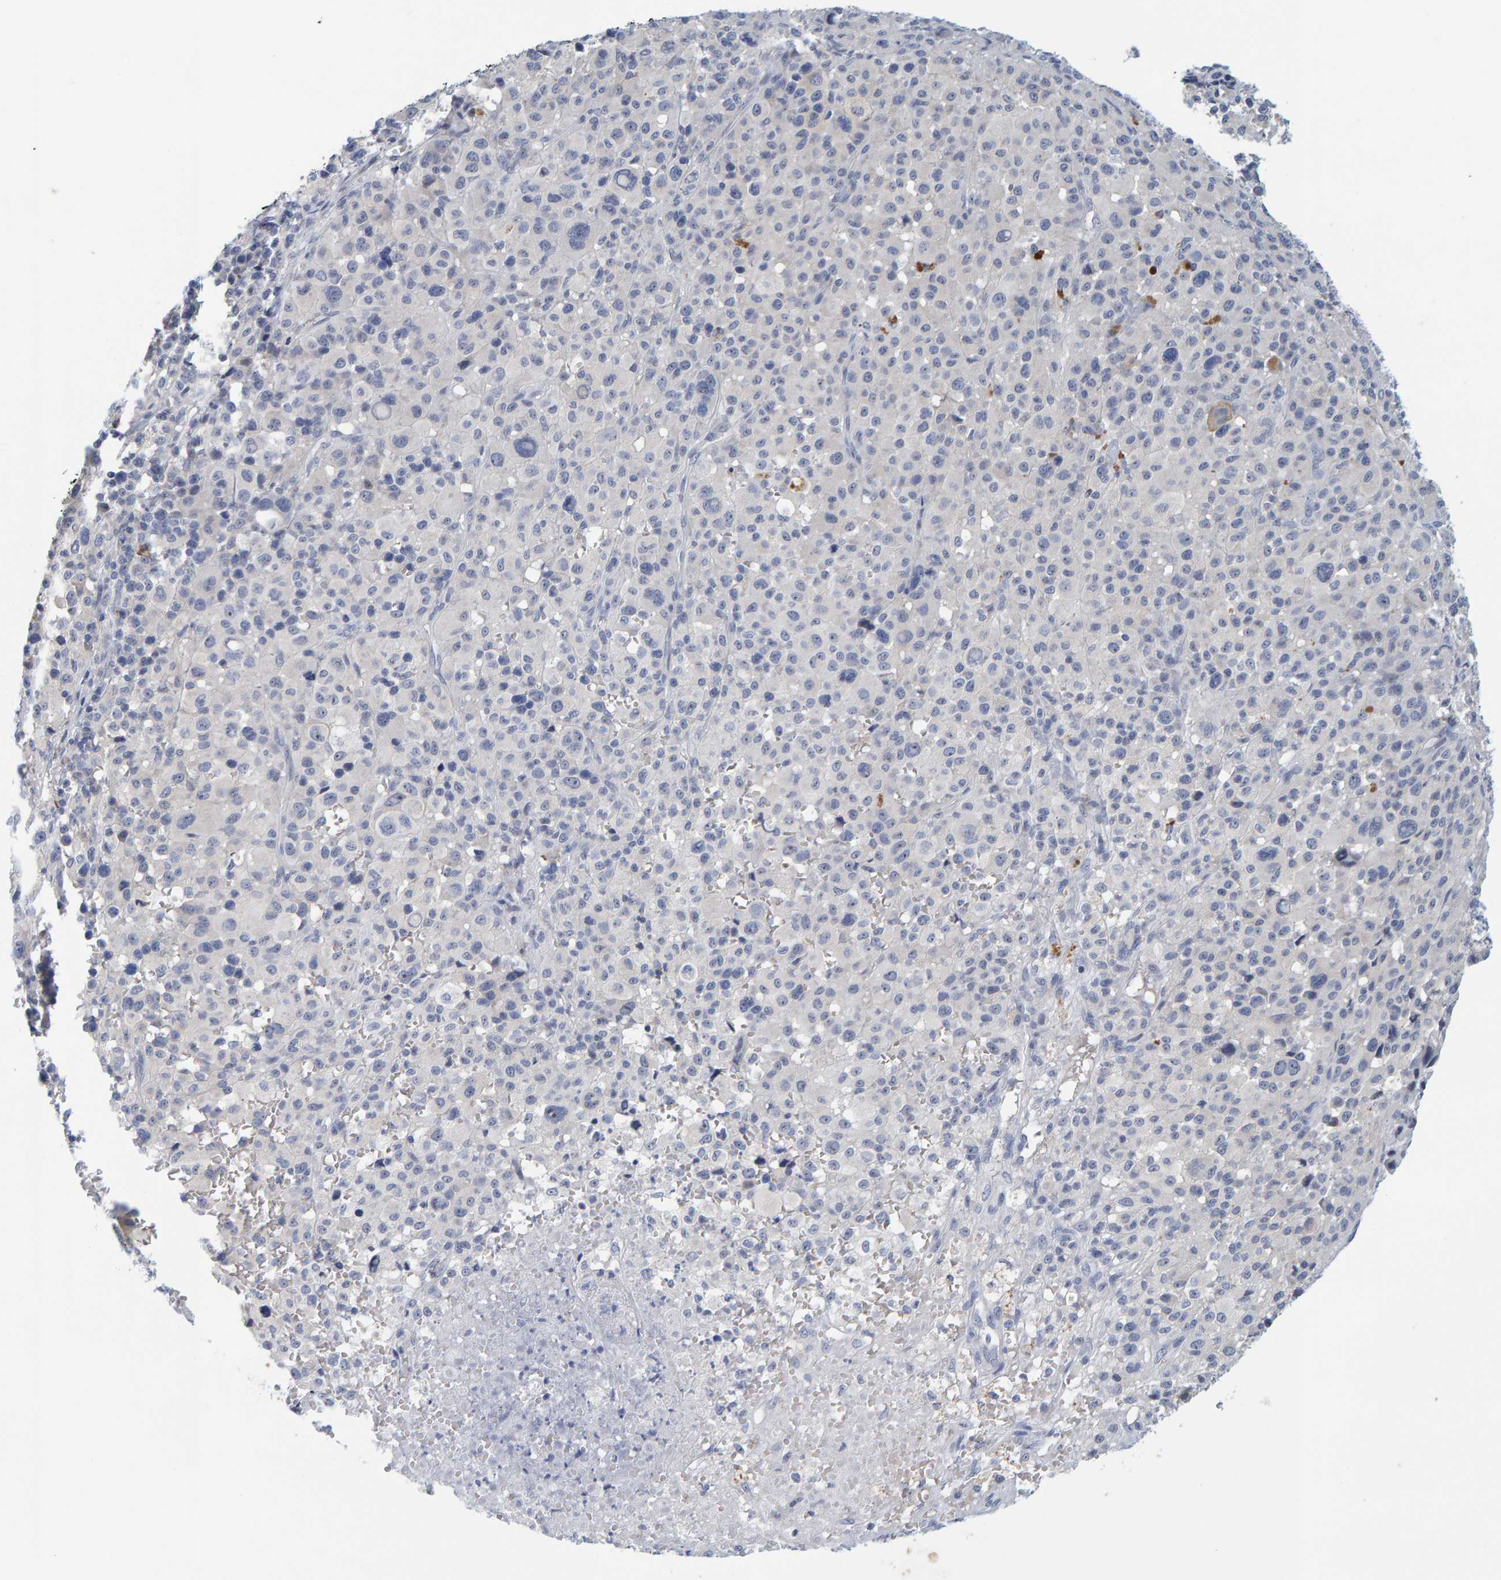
{"staining": {"intensity": "negative", "quantity": "none", "location": "none"}, "tissue": "melanoma", "cell_type": "Tumor cells", "image_type": "cancer", "snomed": [{"axis": "morphology", "description": "Malignant melanoma, Metastatic site"}, {"axis": "topography", "description": "Skin"}], "caption": "Malignant melanoma (metastatic site) stained for a protein using immunohistochemistry (IHC) reveals no staining tumor cells.", "gene": "ZNF77", "patient": {"sex": "female", "age": 74}}